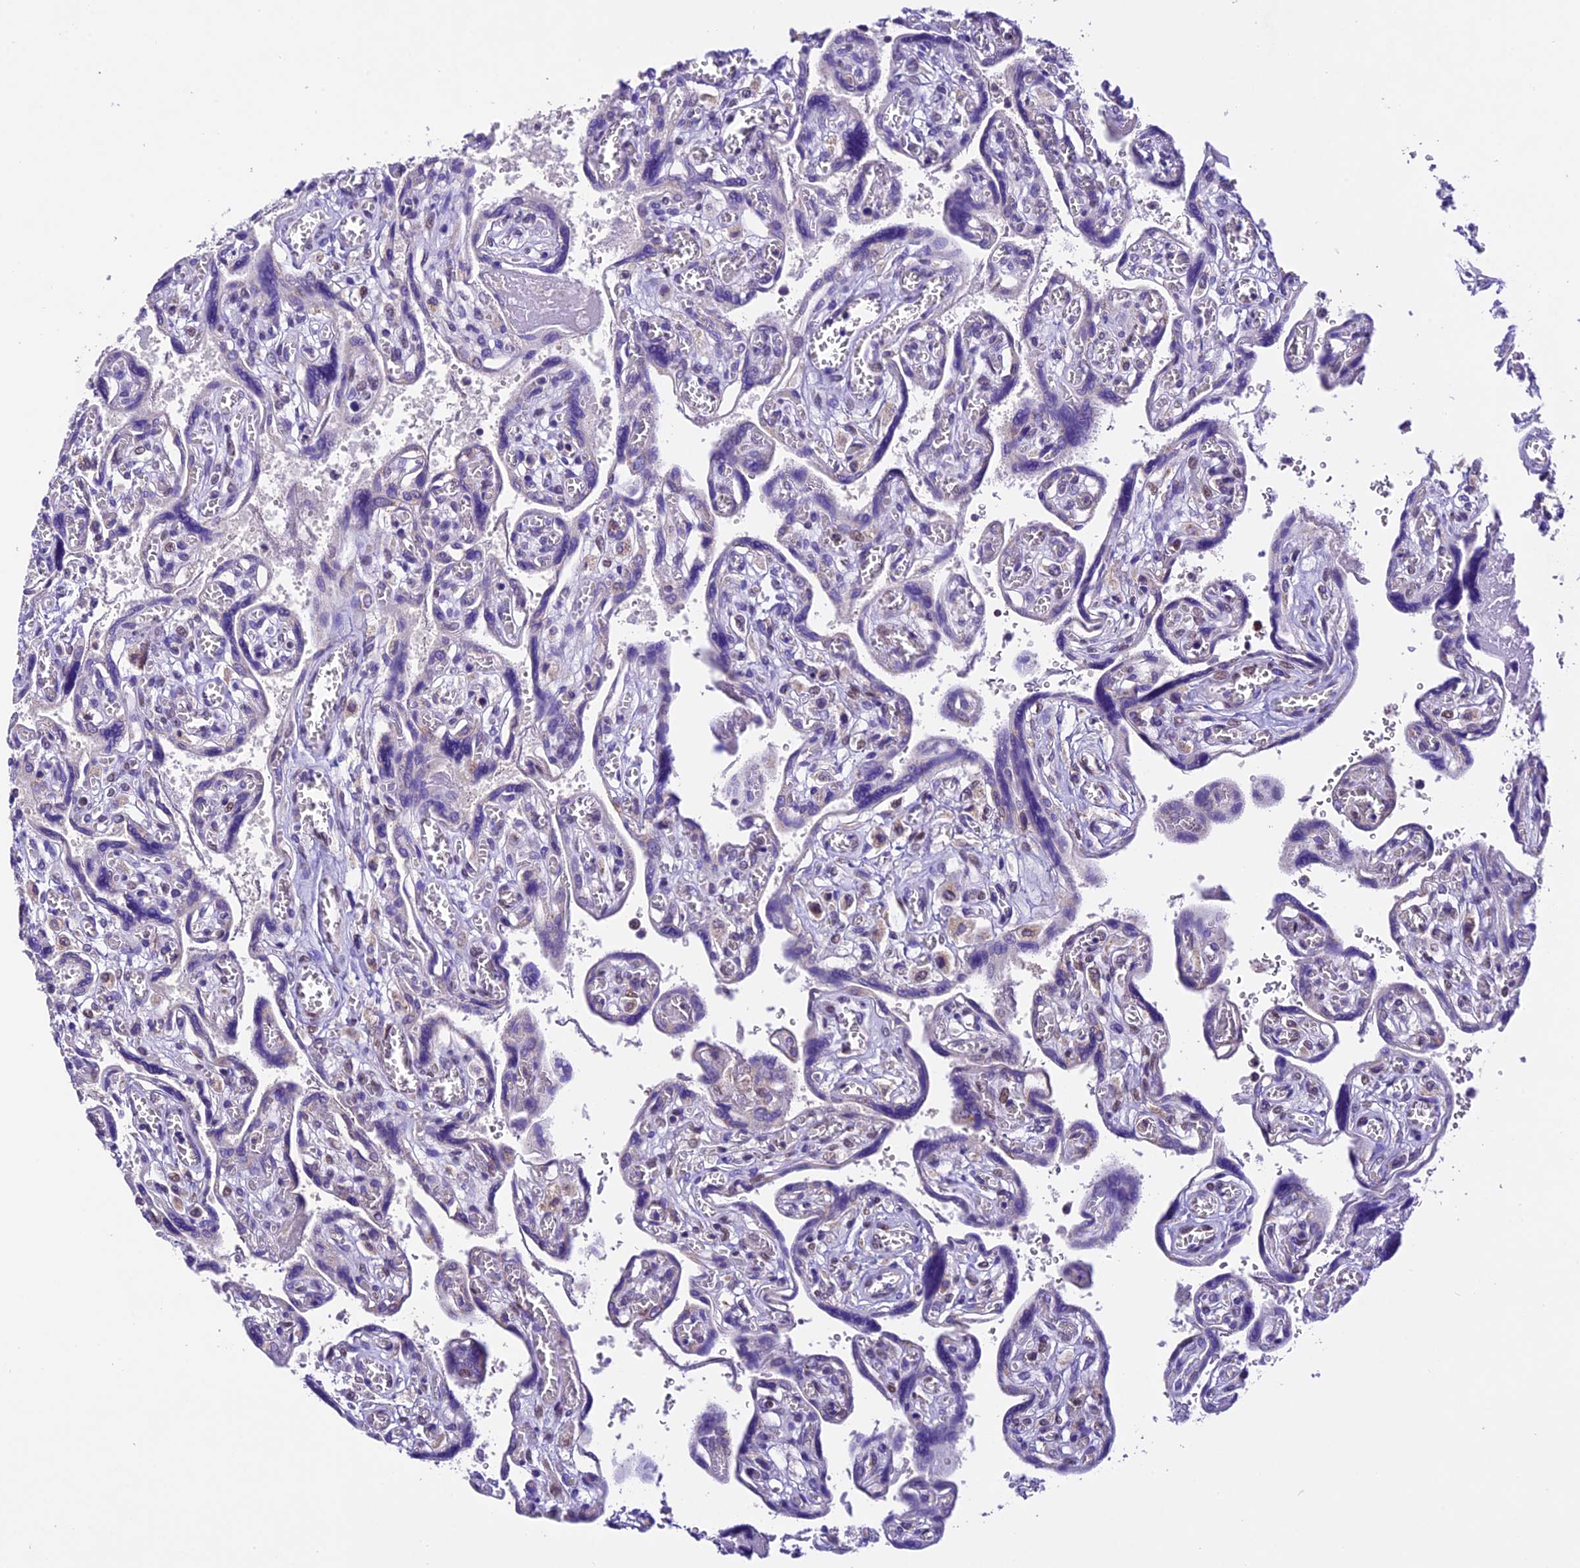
{"staining": {"intensity": "moderate", "quantity": "25%-75%", "location": "nuclear"}, "tissue": "placenta", "cell_type": "Trophoblastic cells", "image_type": "normal", "snomed": [{"axis": "morphology", "description": "Normal tissue, NOS"}, {"axis": "topography", "description": "Placenta"}], "caption": "This photomicrograph exhibits immunohistochemistry staining of normal human placenta, with medium moderate nuclear staining in approximately 25%-75% of trophoblastic cells.", "gene": "CARS2", "patient": {"sex": "female", "age": 39}}